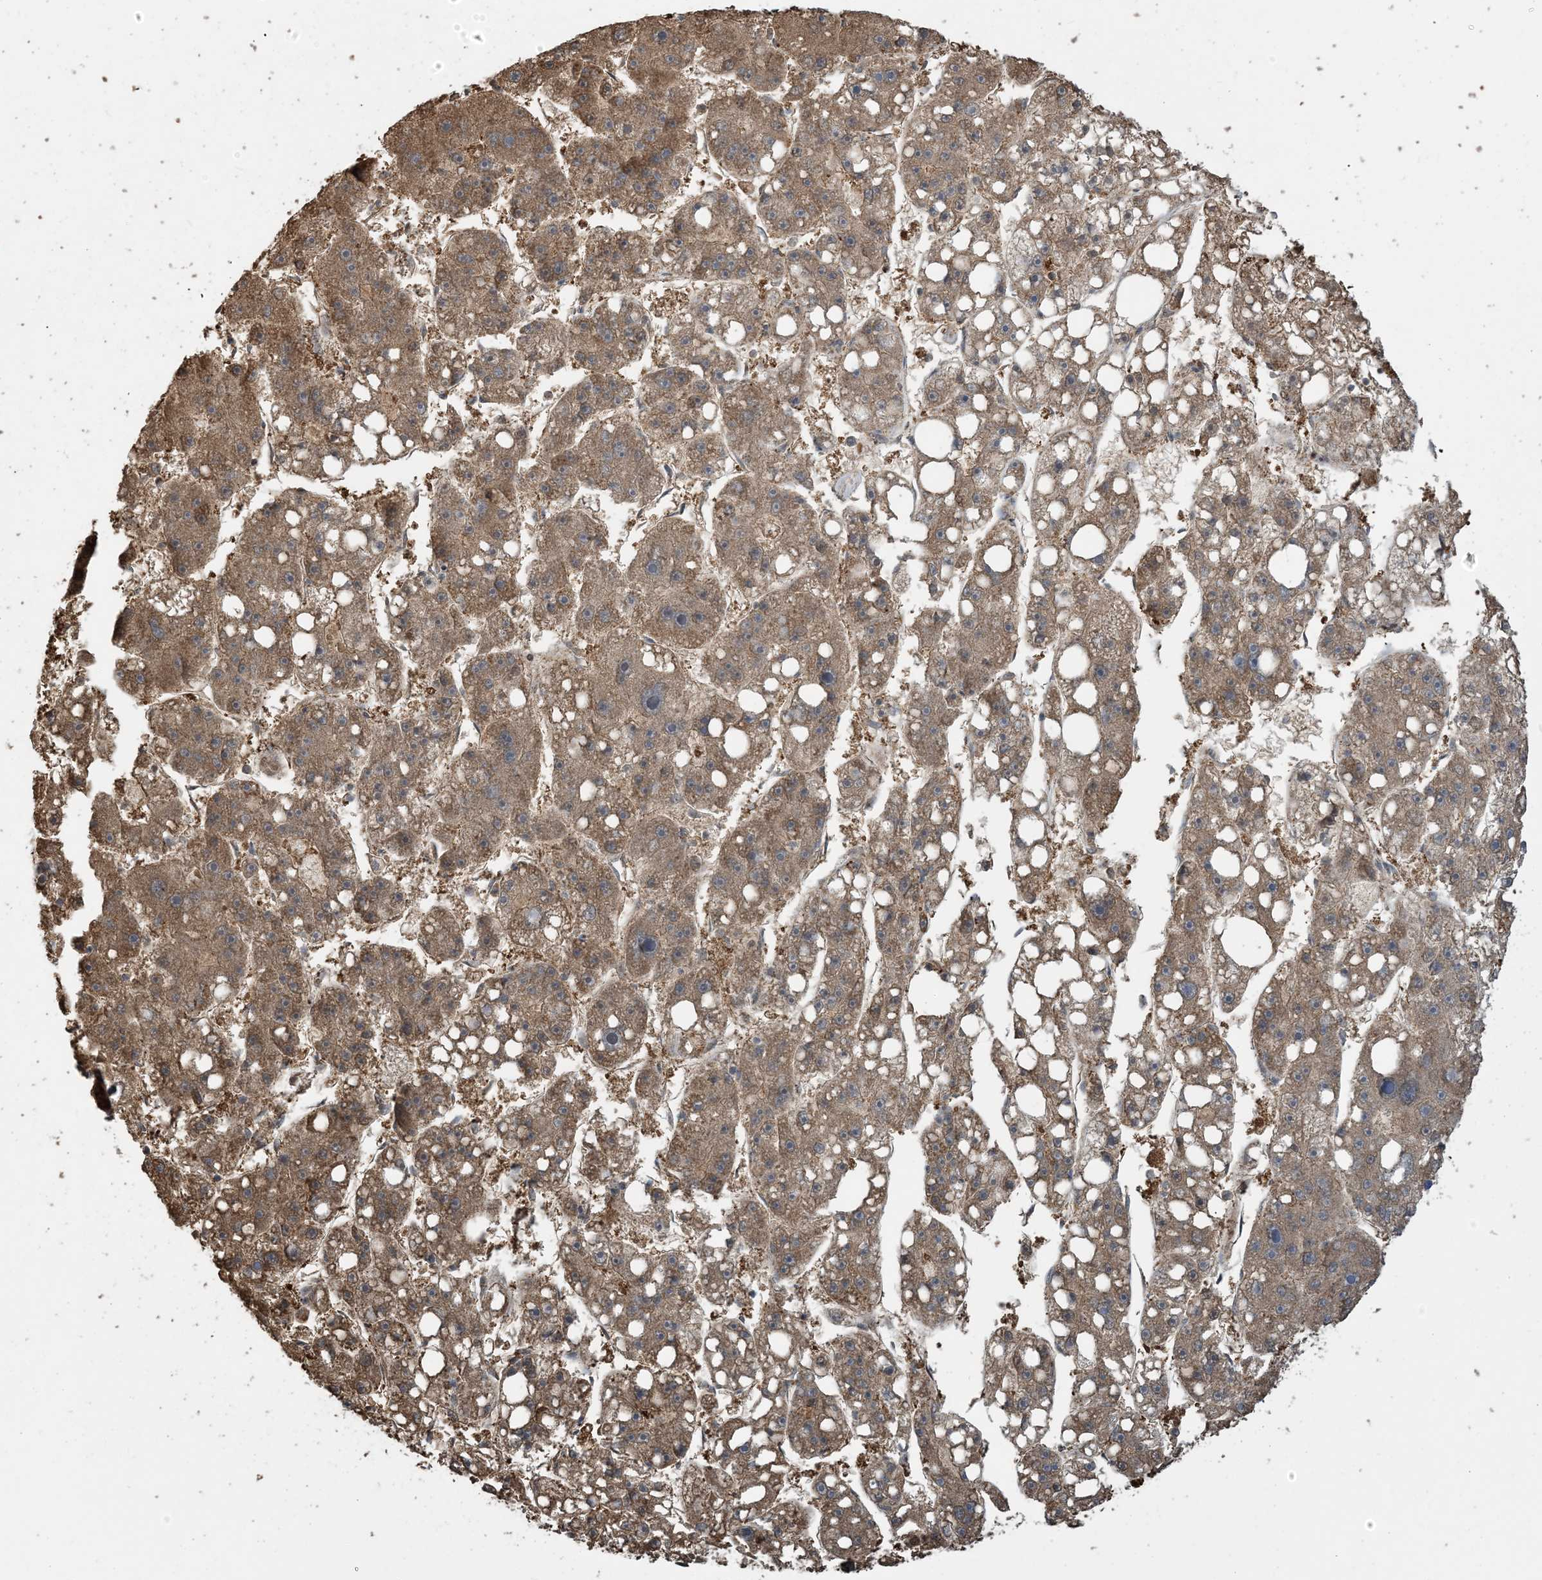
{"staining": {"intensity": "moderate", "quantity": ">75%", "location": "nuclear"}, "tissue": "liver cancer", "cell_type": "Tumor cells", "image_type": "cancer", "snomed": [{"axis": "morphology", "description": "Carcinoma, Hepatocellular, NOS"}, {"axis": "topography", "description": "Liver"}], "caption": "Hepatocellular carcinoma (liver) tissue reveals moderate nuclear staining in about >75% of tumor cells, visualized by immunohistochemistry.", "gene": "HSPA1A", "patient": {"sex": "female", "age": 61}}